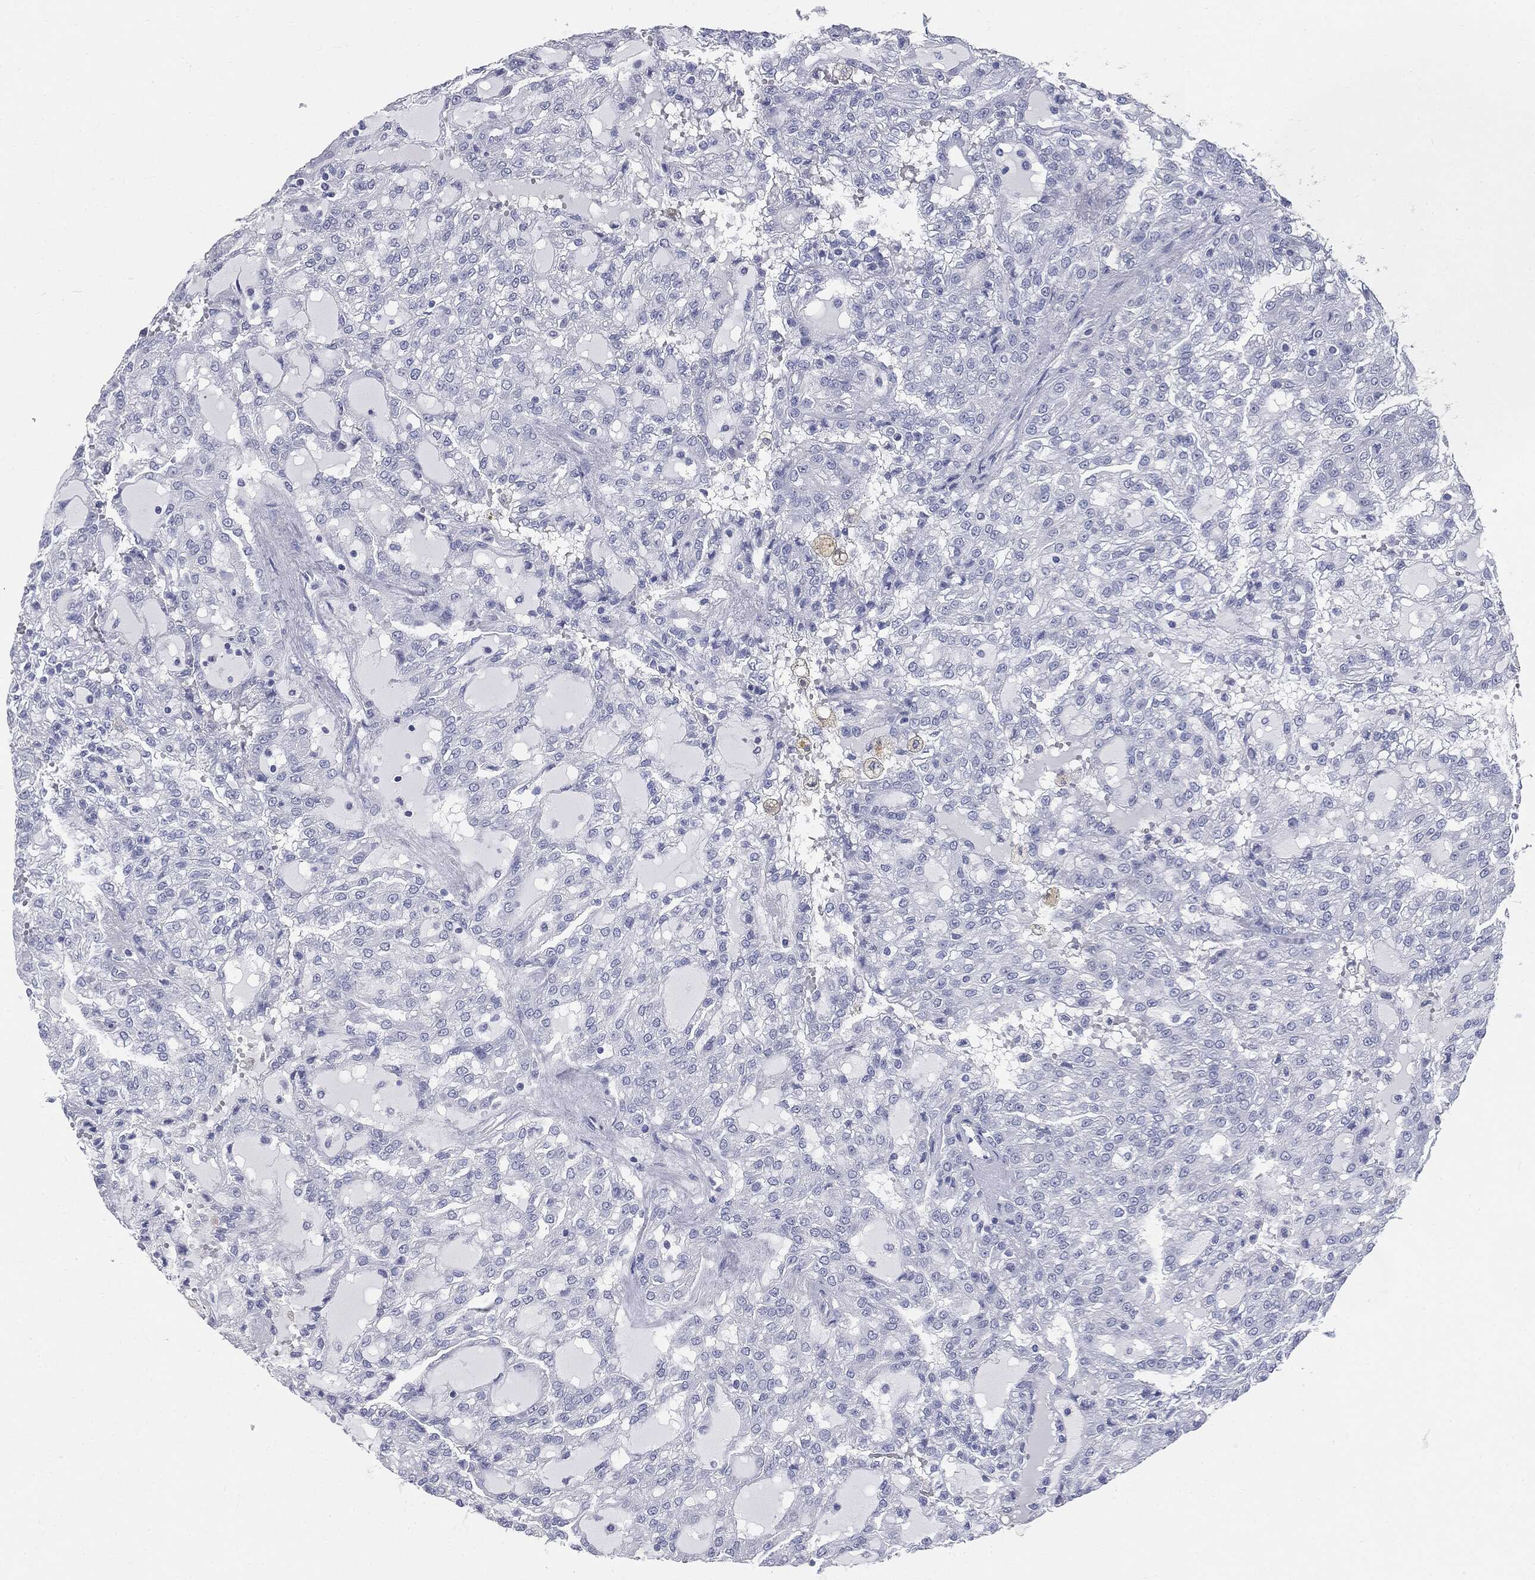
{"staining": {"intensity": "negative", "quantity": "none", "location": "none"}, "tissue": "renal cancer", "cell_type": "Tumor cells", "image_type": "cancer", "snomed": [{"axis": "morphology", "description": "Adenocarcinoma, NOS"}, {"axis": "topography", "description": "Kidney"}], "caption": "Tumor cells are negative for brown protein staining in renal cancer.", "gene": "CUZD1", "patient": {"sex": "male", "age": 63}}